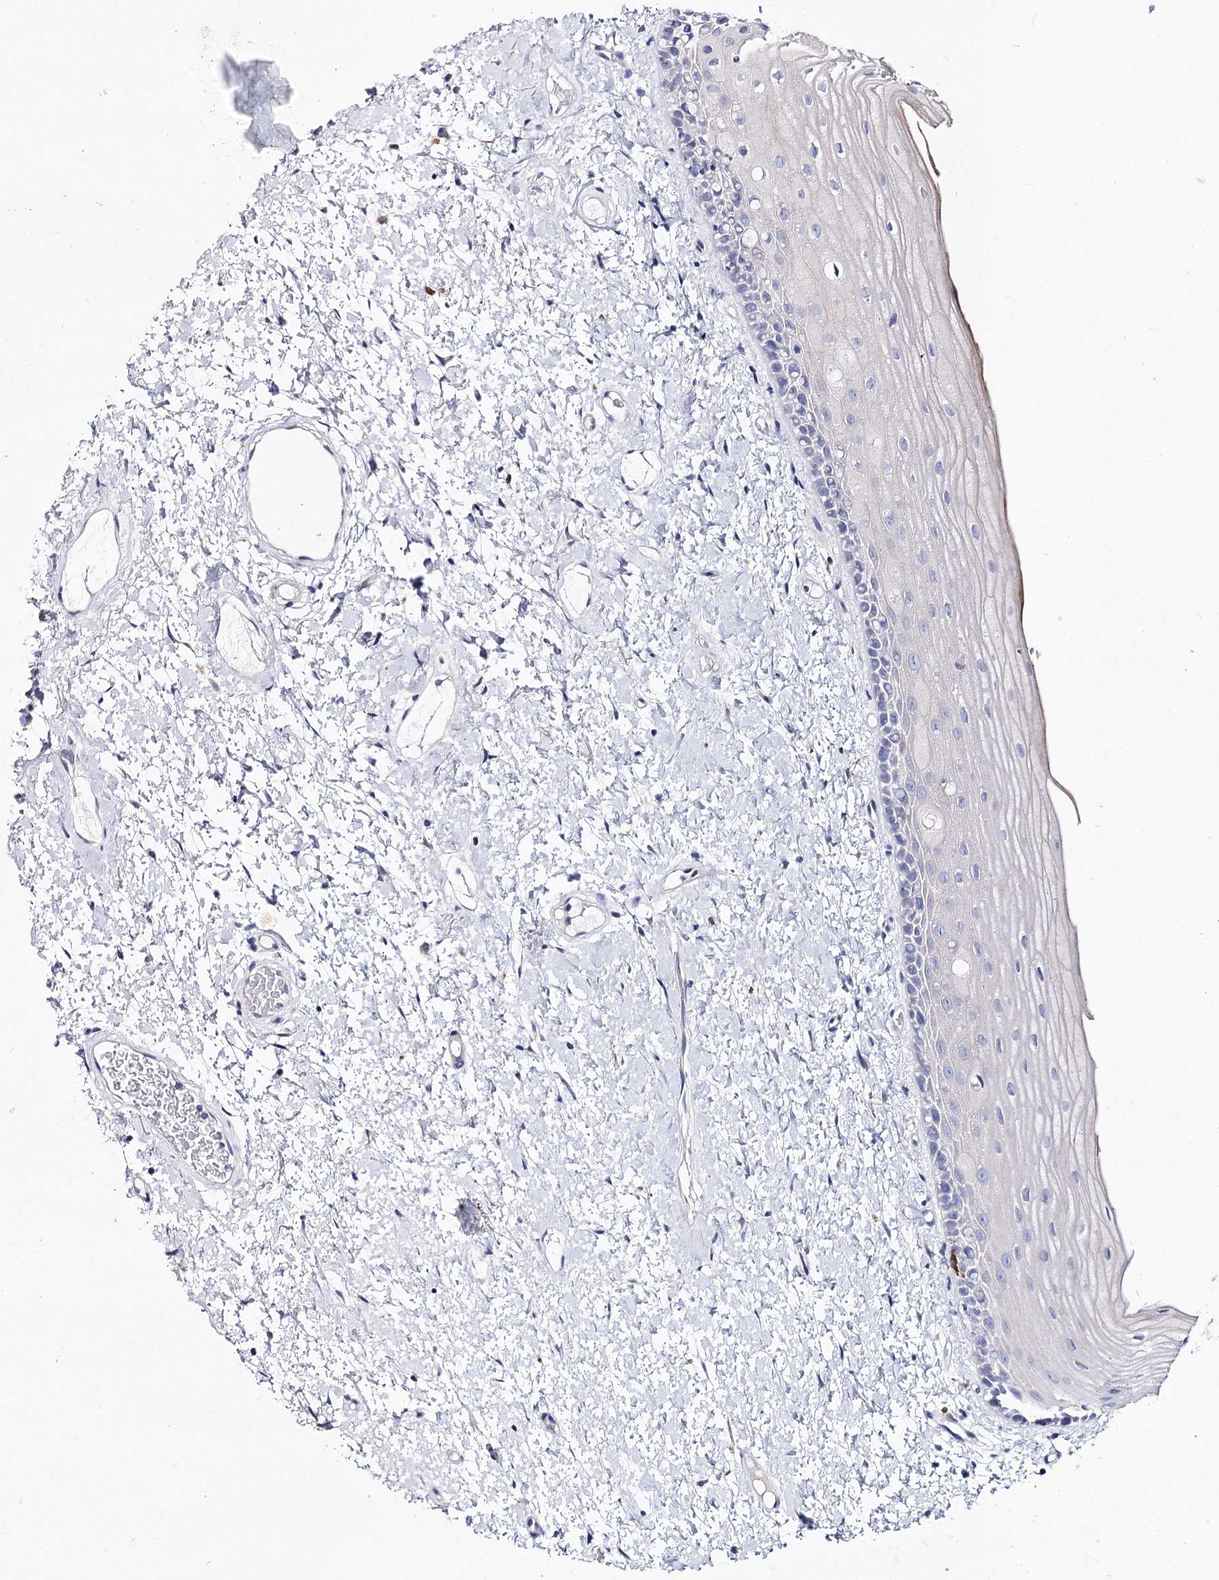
{"staining": {"intensity": "strong", "quantity": "<25%", "location": "cytoplasmic/membranous"}, "tissue": "oral mucosa", "cell_type": "Squamous epithelial cells", "image_type": "normal", "snomed": [{"axis": "morphology", "description": "Normal tissue, NOS"}, {"axis": "topography", "description": "Oral tissue"}], "caption": "Protein analysis of normal oral mucosa reveals strong cytoplasmic/membranous staining in about <25% of squamous epithelial cells. Ihc stains the protein of interest in brown and the nuclei are stained blue.", "gene": "LRRC14B", "patient": {"sex": "female", "age": 76}}